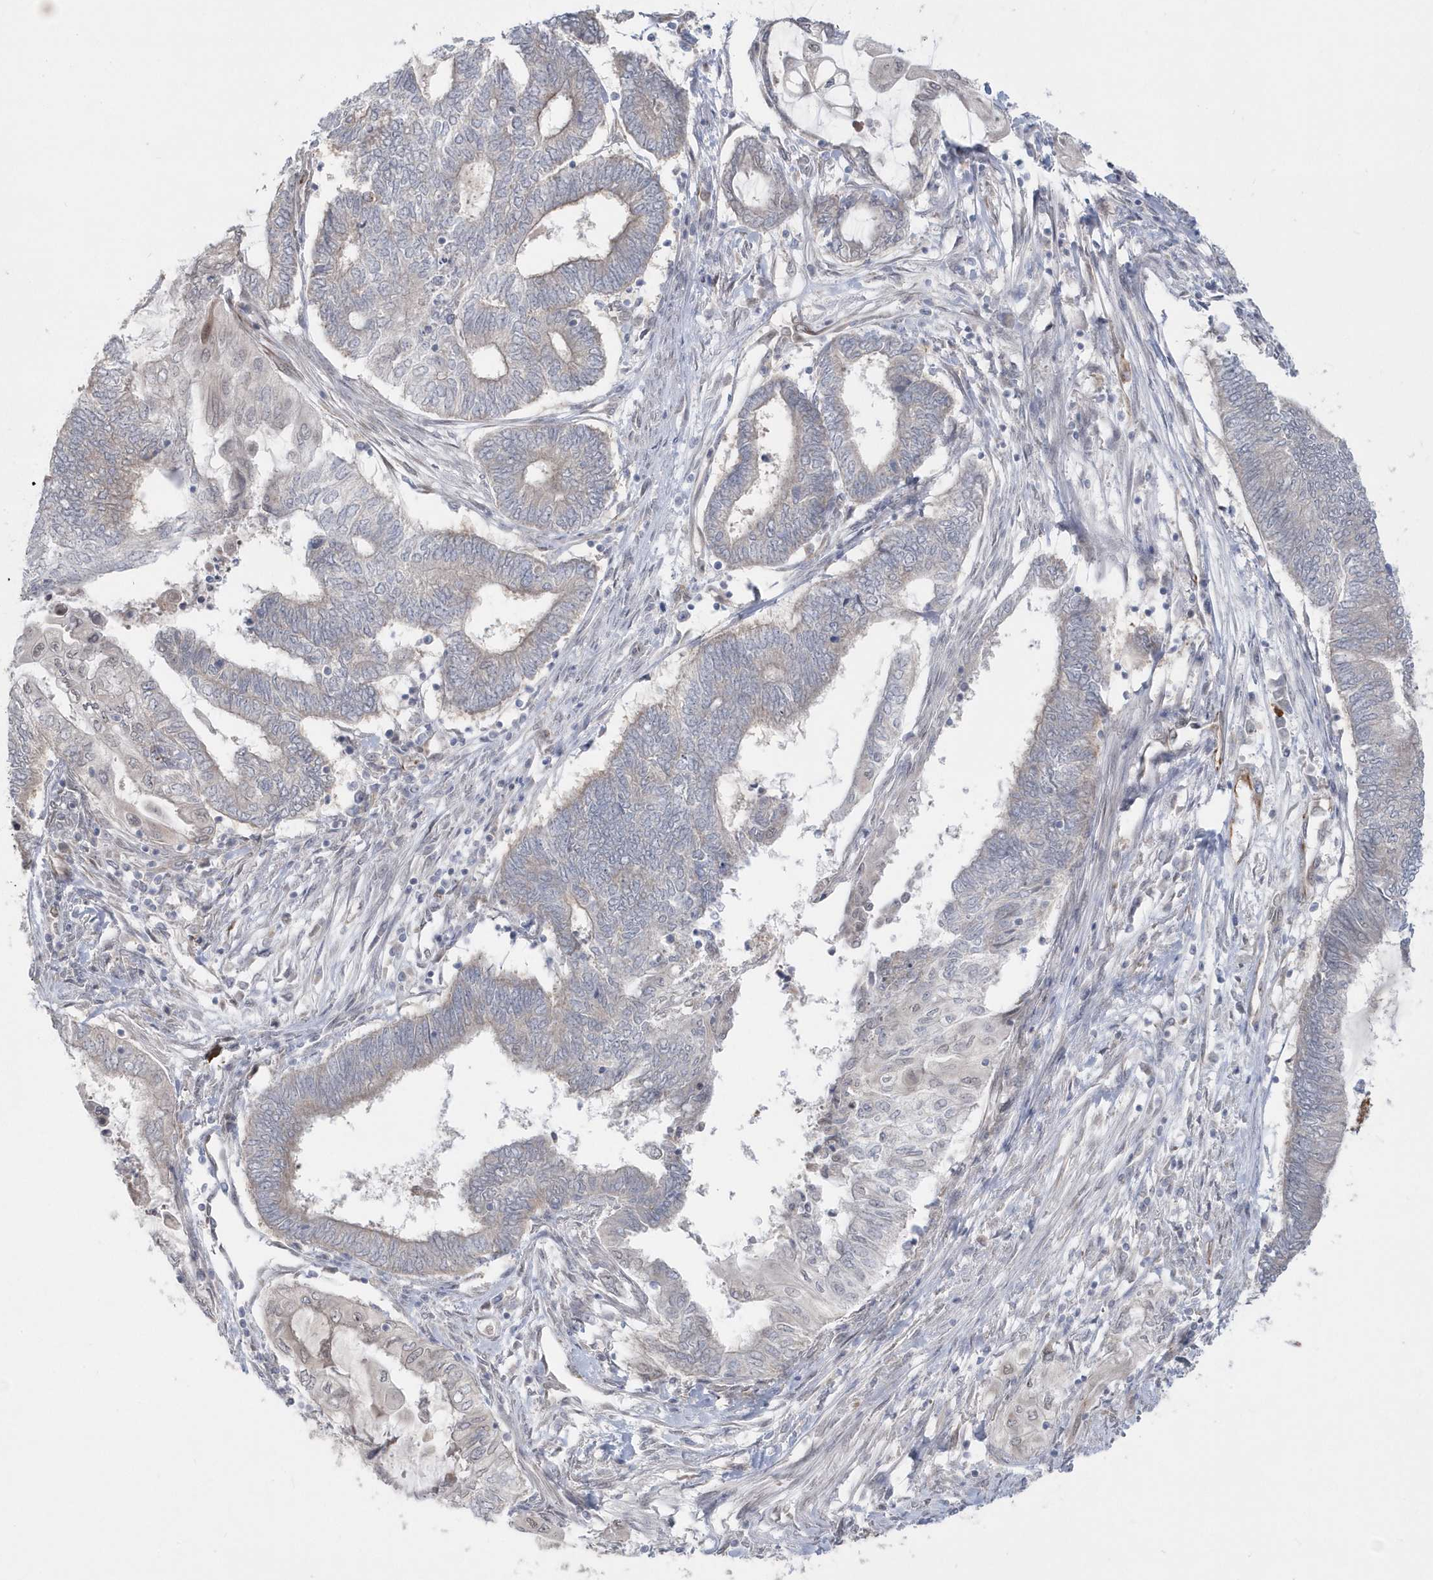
{"staining": {"intensity": "negative", "quantity": "none", "location": "none"}, "tissue": "endometrial cancer", "cell_type": "Tumor cells", "image_type": "cancer", "snomed": [{"axis": "morphology", "description": "Adenocarcinoma, NOS"}, {"axis": "topography", "description": "Uterus"}, {"axis": "topography", "description": "Endometrium"}], "caption": "IHC image of human endometrial cancer stained for a protein (brown), which reveals no expression in tumor cells.", "gene": "DHX57", "patient": {"sex": "female", "age": 70}}